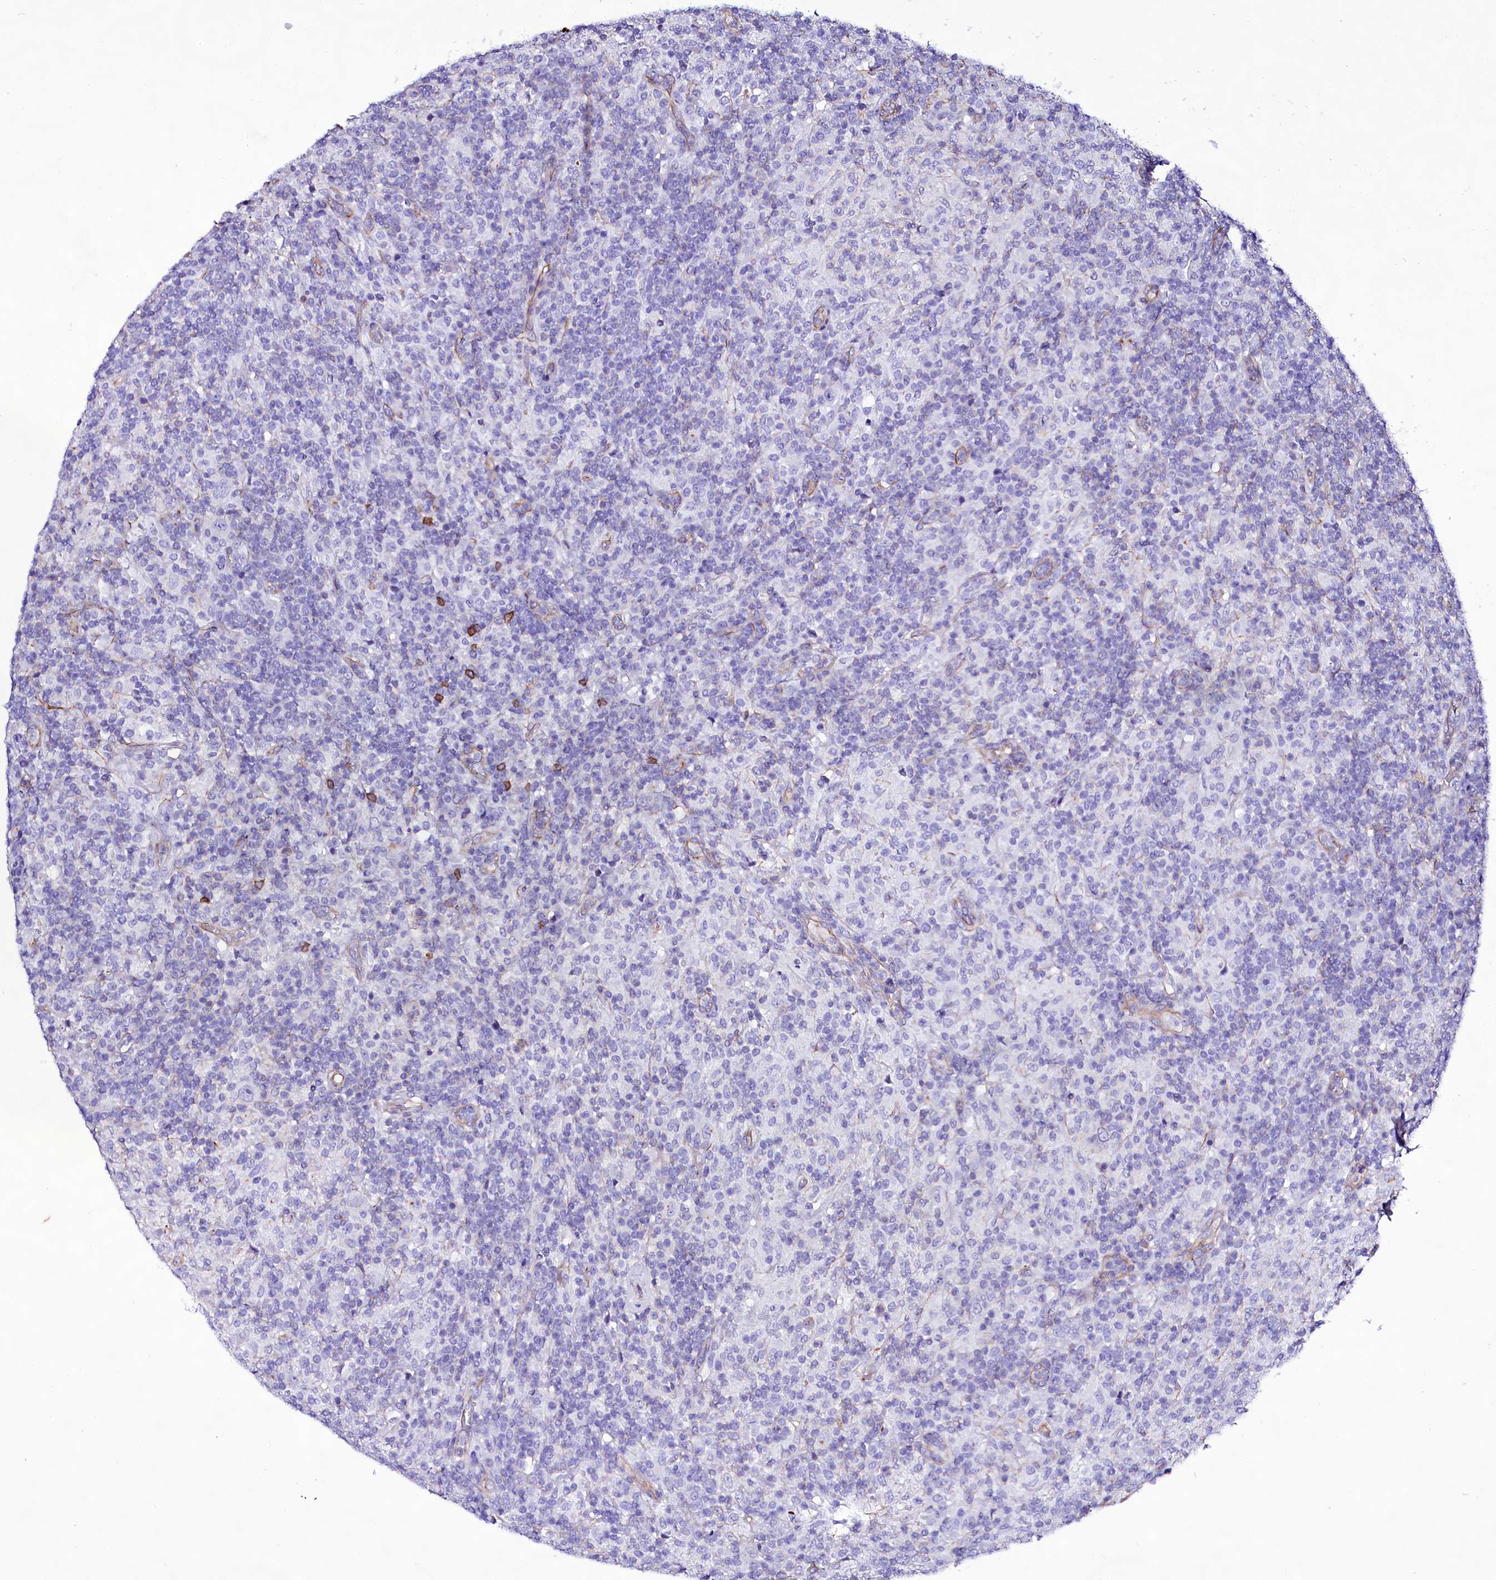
{"staining": {"intensity": "negative", "quantity": "none", "location": "none"}, "tissue": "lymphoma", "cell_type": "Tumor cells", "image_type": "cancer", "snomed": [{"axis": "morphology", "description": "Hodgkin's disease, NOS"}, {"axis": "topography", "description": "Lymph node"}], "caption": "IHC micrograph of neoplastic tissue: Hodgkin's disease stained with DAB reveals no significant protein positivity in tumor cells.", "gene": "CD99", "patient": {"sex": "male", "age": 70}}